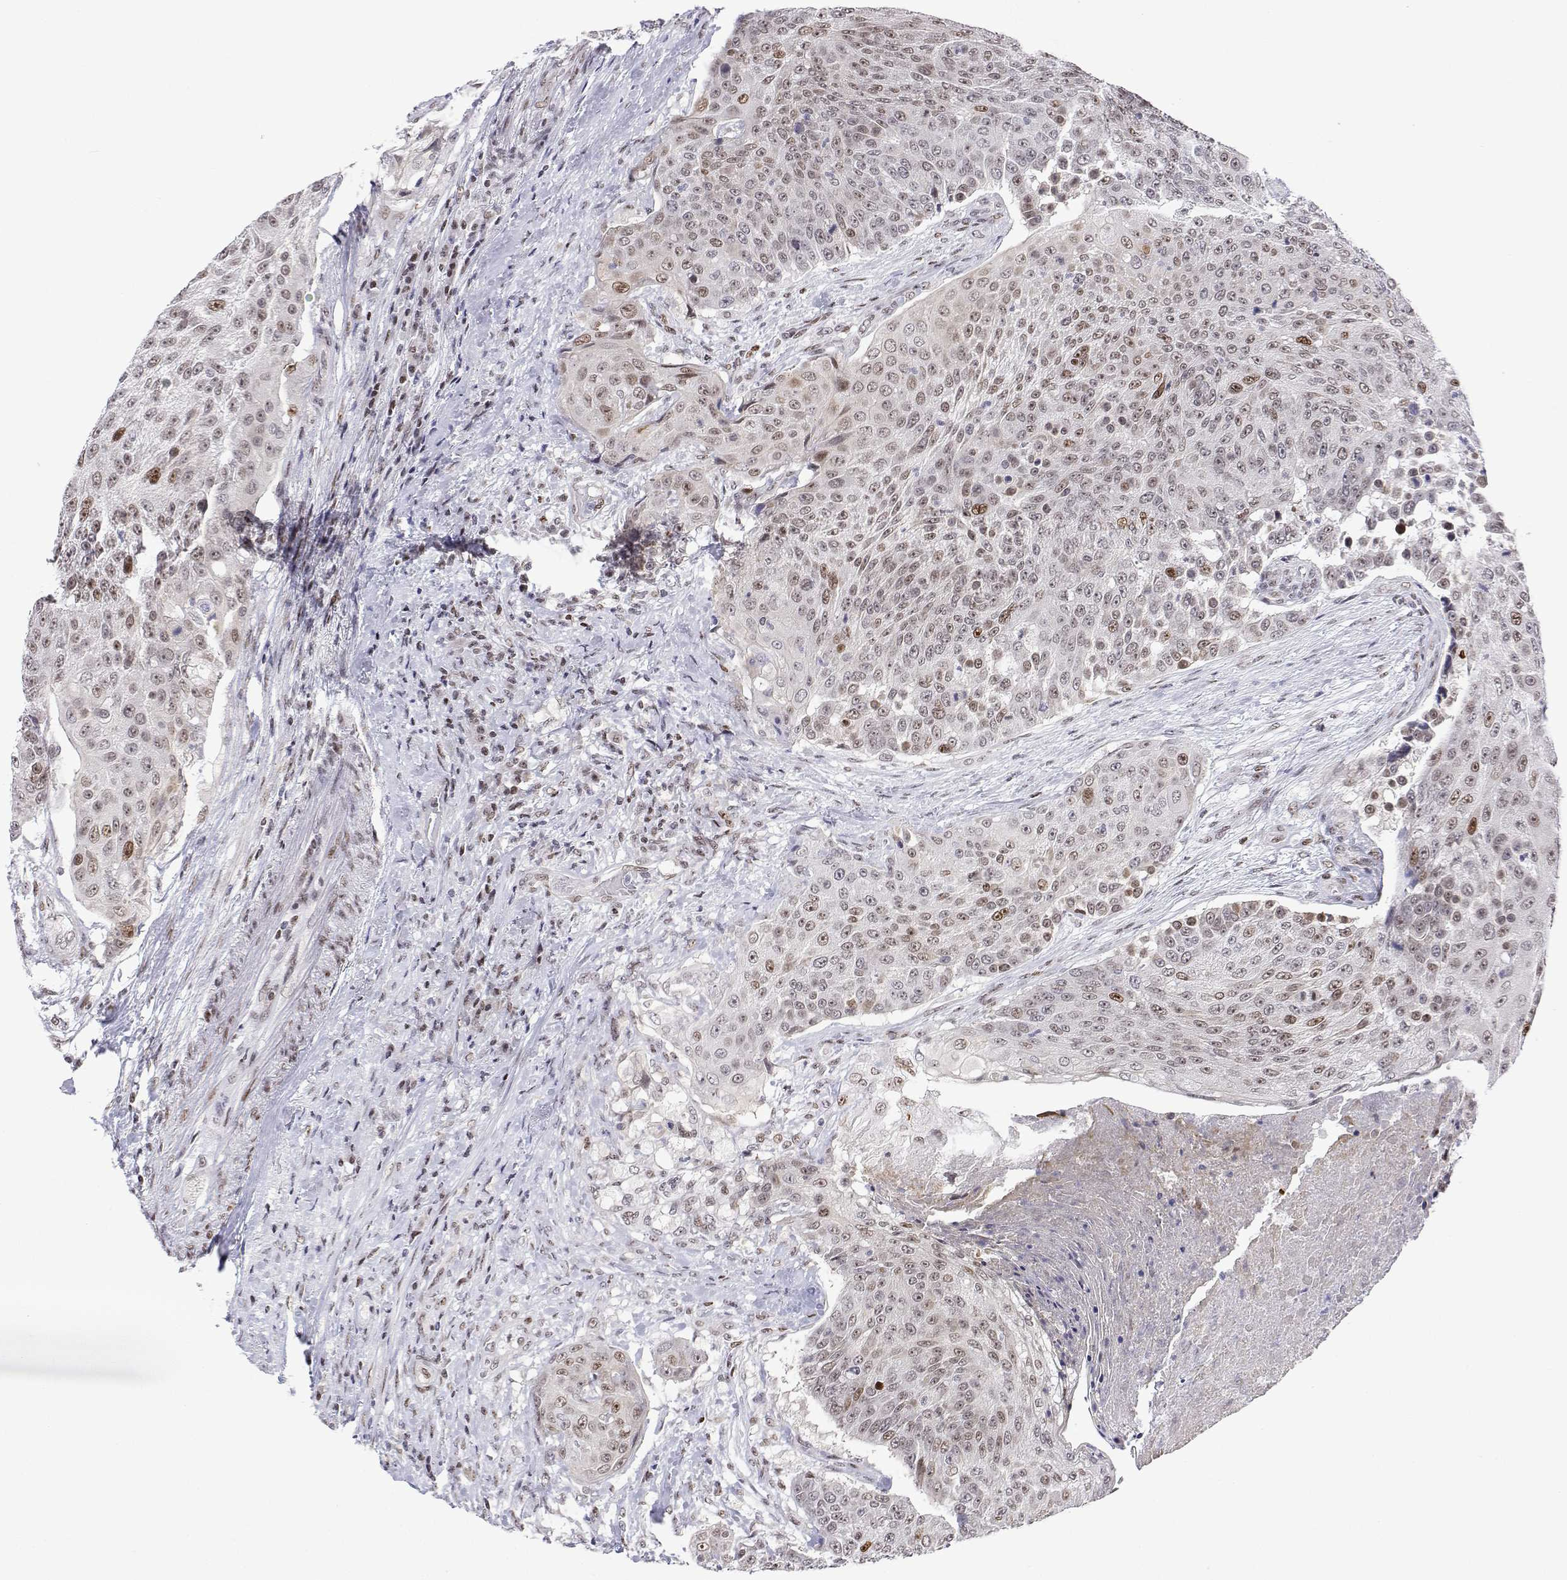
{"staining": {"intensity": "moderate", "quantity": "25%-75%", "location": "nuclear"}, "tissue": "urothelial cancer", "cell_type": "Tumor cells", "image_type": "cancer", "snomed": [{"axis": "morphology", "description": "Urothelial carcinoma, High grade"}, {"axis": "topography", "description": "Urinary bladder"}], "caption": "A brown stain shows moderate nuclear expression of a protein in urothelial carcinoma (high-grade) tumor cells.", "gene": "XPC", "patient": {"sex": "female", "age": 63}}